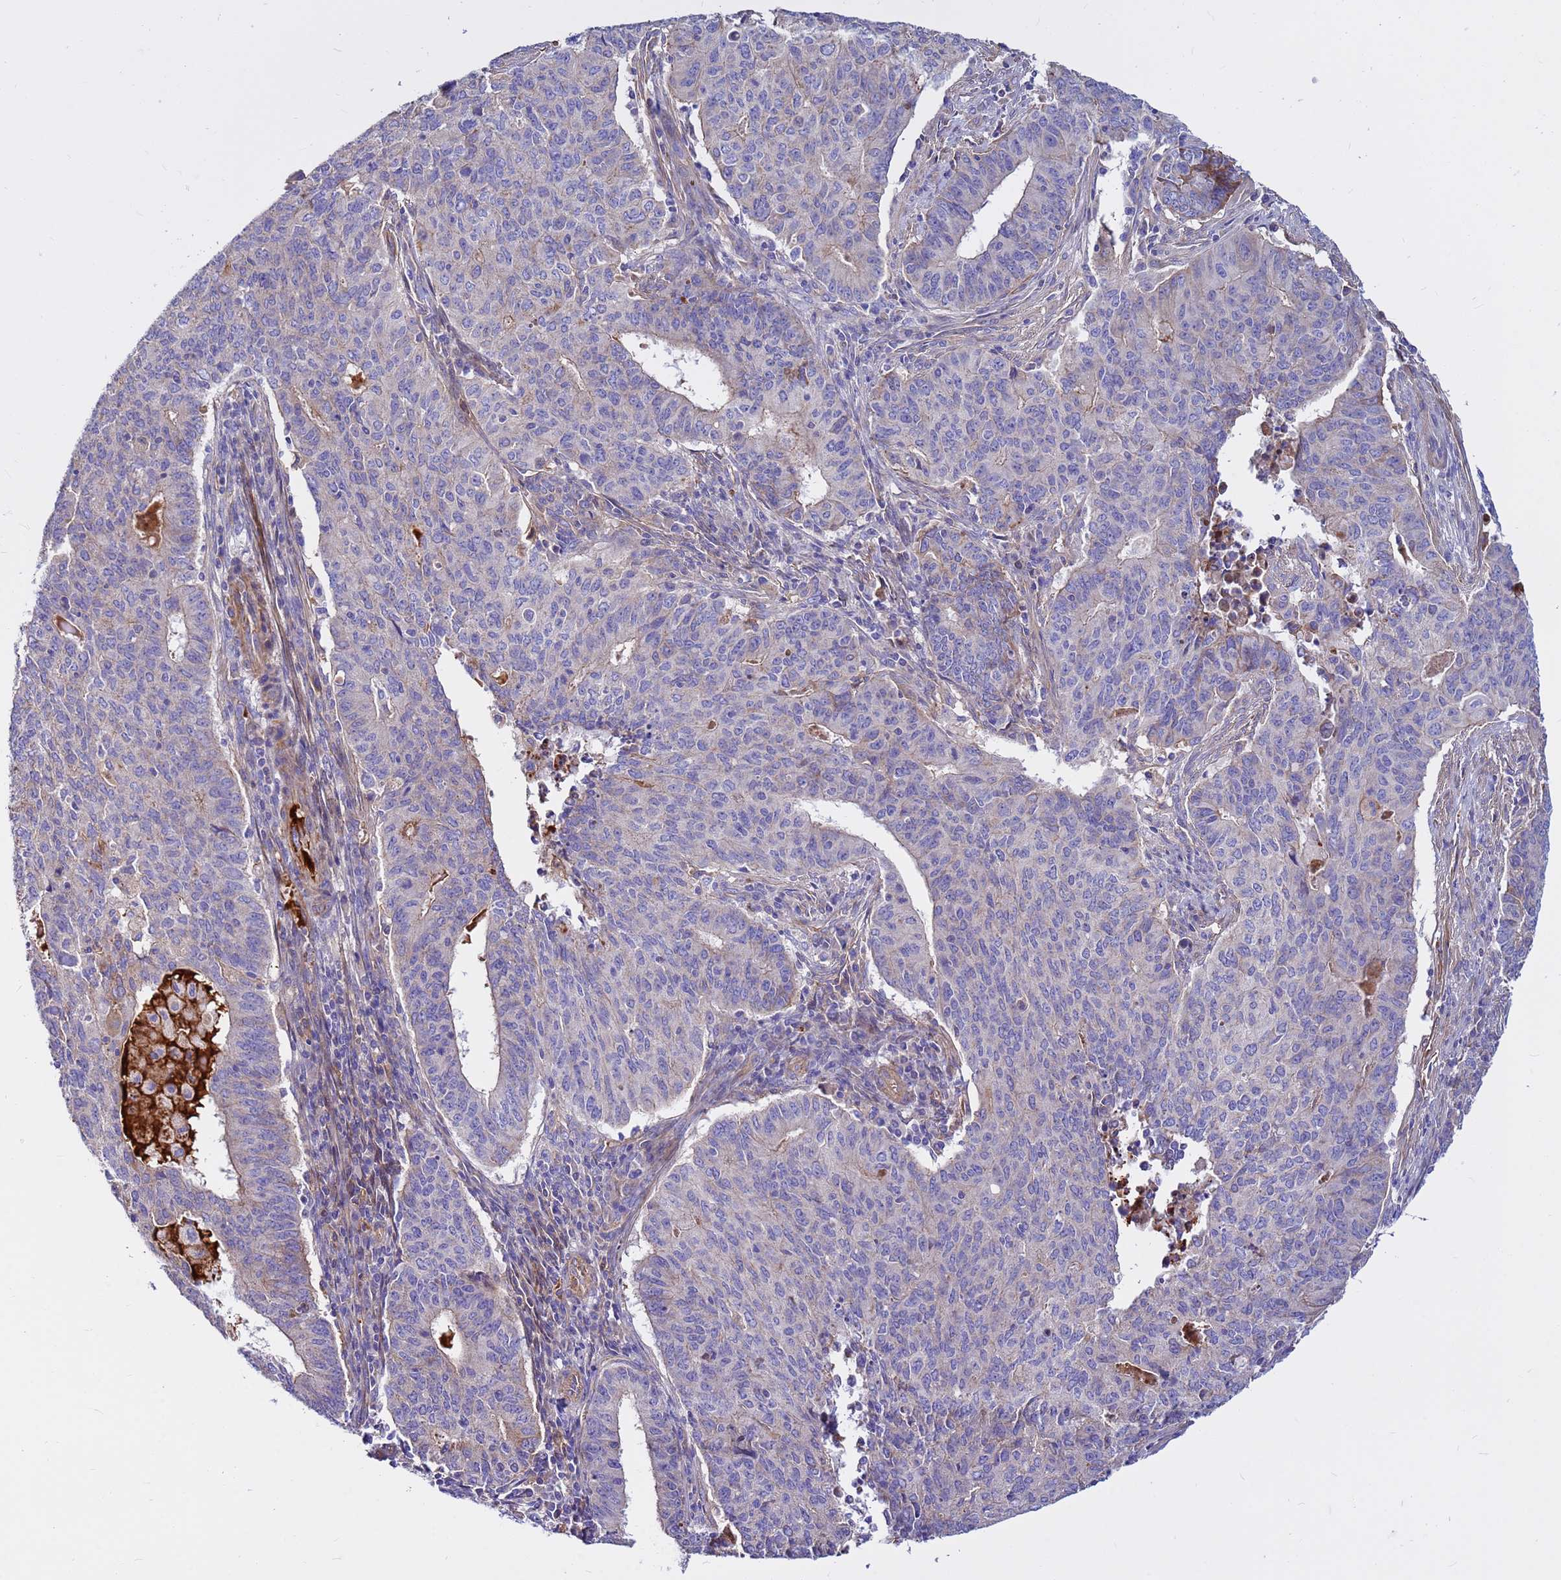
{"staining": {"intensity": "negative", "quantity": "none", "location": "none"}, "tissue": "endometrial cancer", "cell_type": "Tumor cells", "image_type": "cancer", "snomed": [{"axis": "morphology", "description": "Adenocarcinoma, NOS"}, {"axis": "topography", "description": "Endometrium"}], "caption": "Tumor cells are negative for protein expression in human endometrial cancer (adenocarcinoma).", "gene": "CRHBP", "patient": {"sex": "female", "age": 59}}